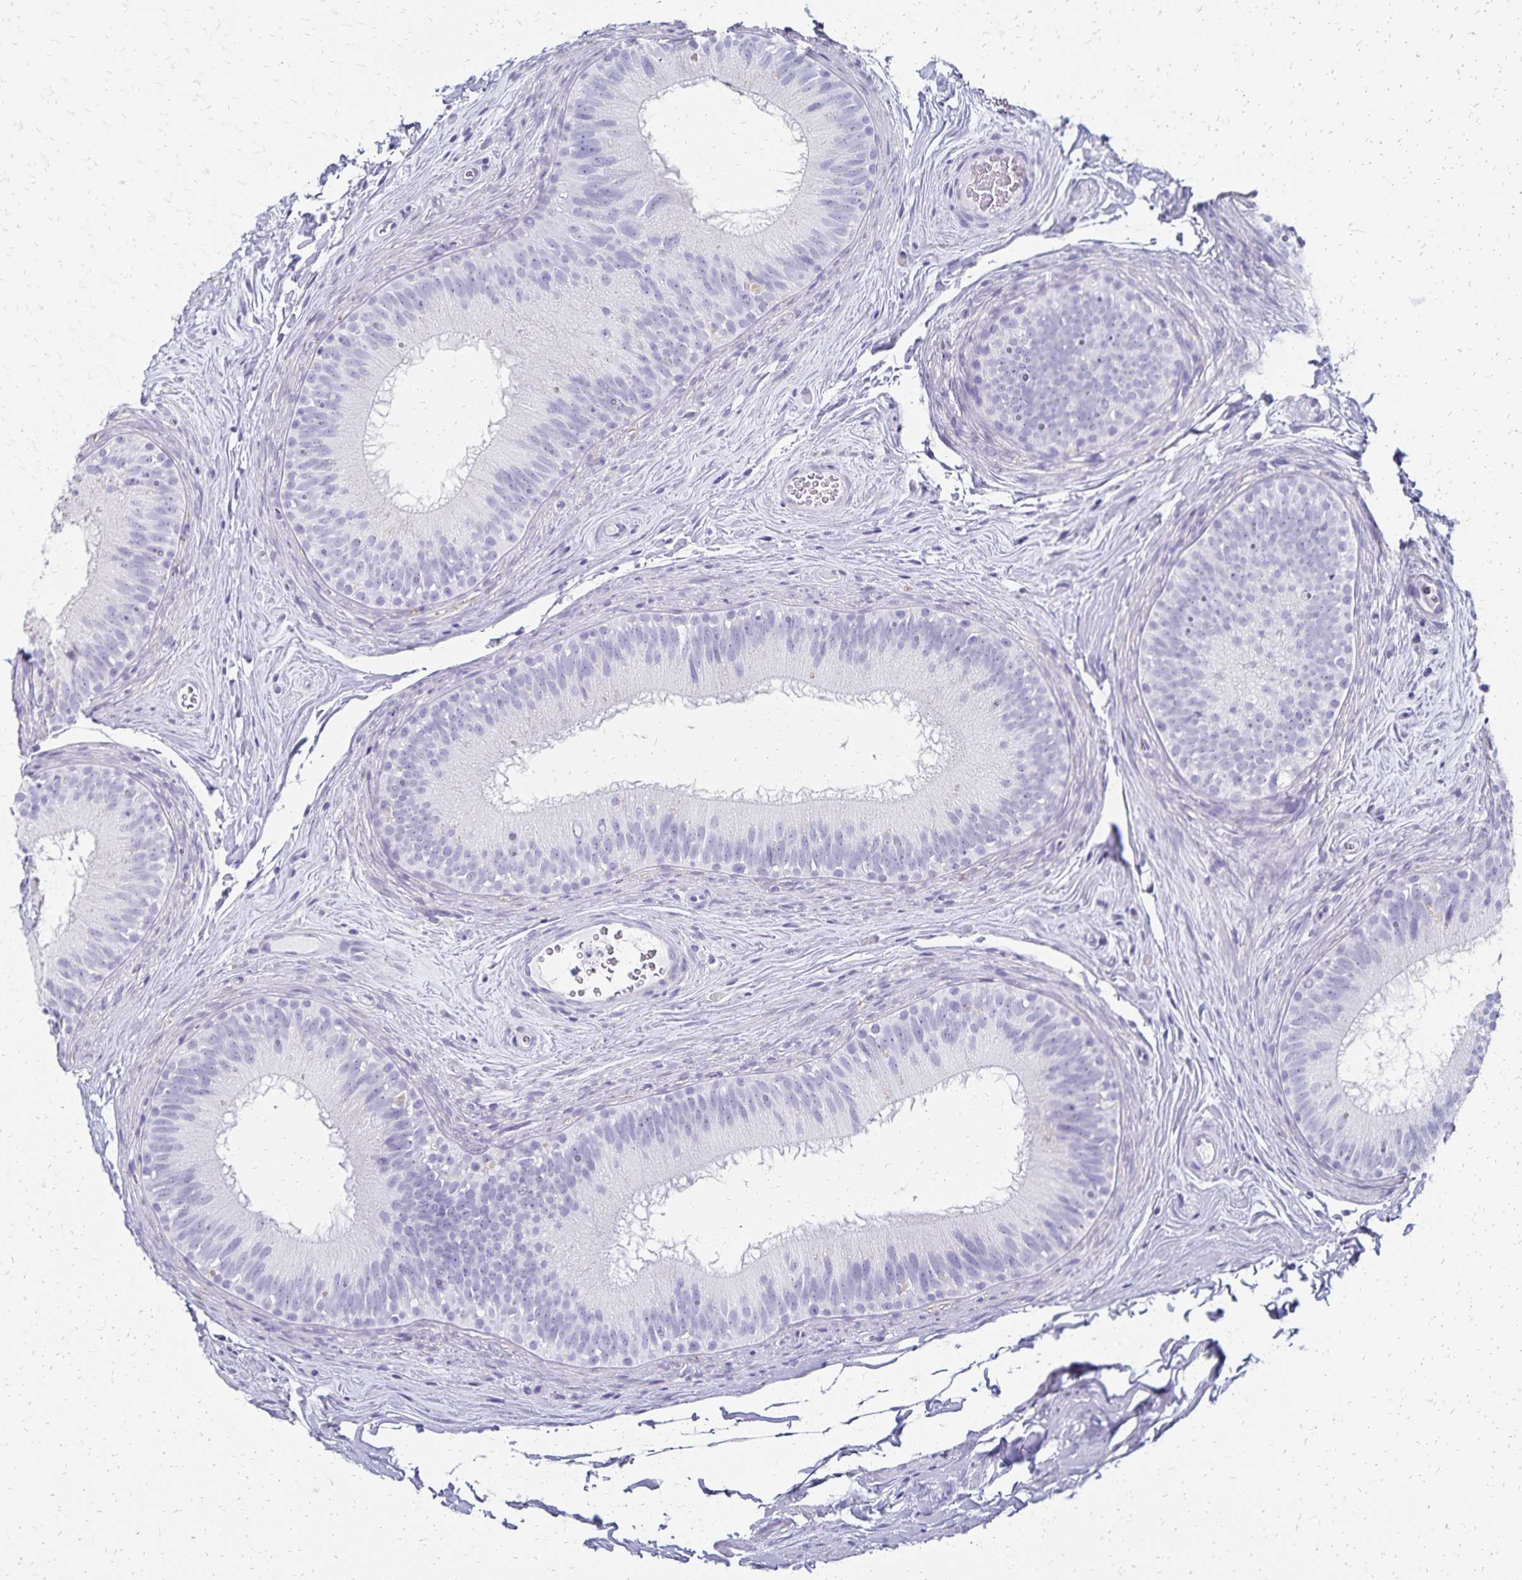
{"staining": {"intensity": "negative", "quantity": "none", "location": "none"}, "tissue": "epididymis", "cell_type": "Glandular cells", "image_type": "normal", "snomed": [{"axis": "morphology", "description": "Normal tissue, NOS"}, {"axis": "topography", "description": "Epididymis"}], "caption": "A histopathology image of human epididymis is negative for staining in glandular cells. (IHC, brightfield microscopy, high magnification).", "gene": "GIP", "patient": {"sex": "male", "age": 44}}